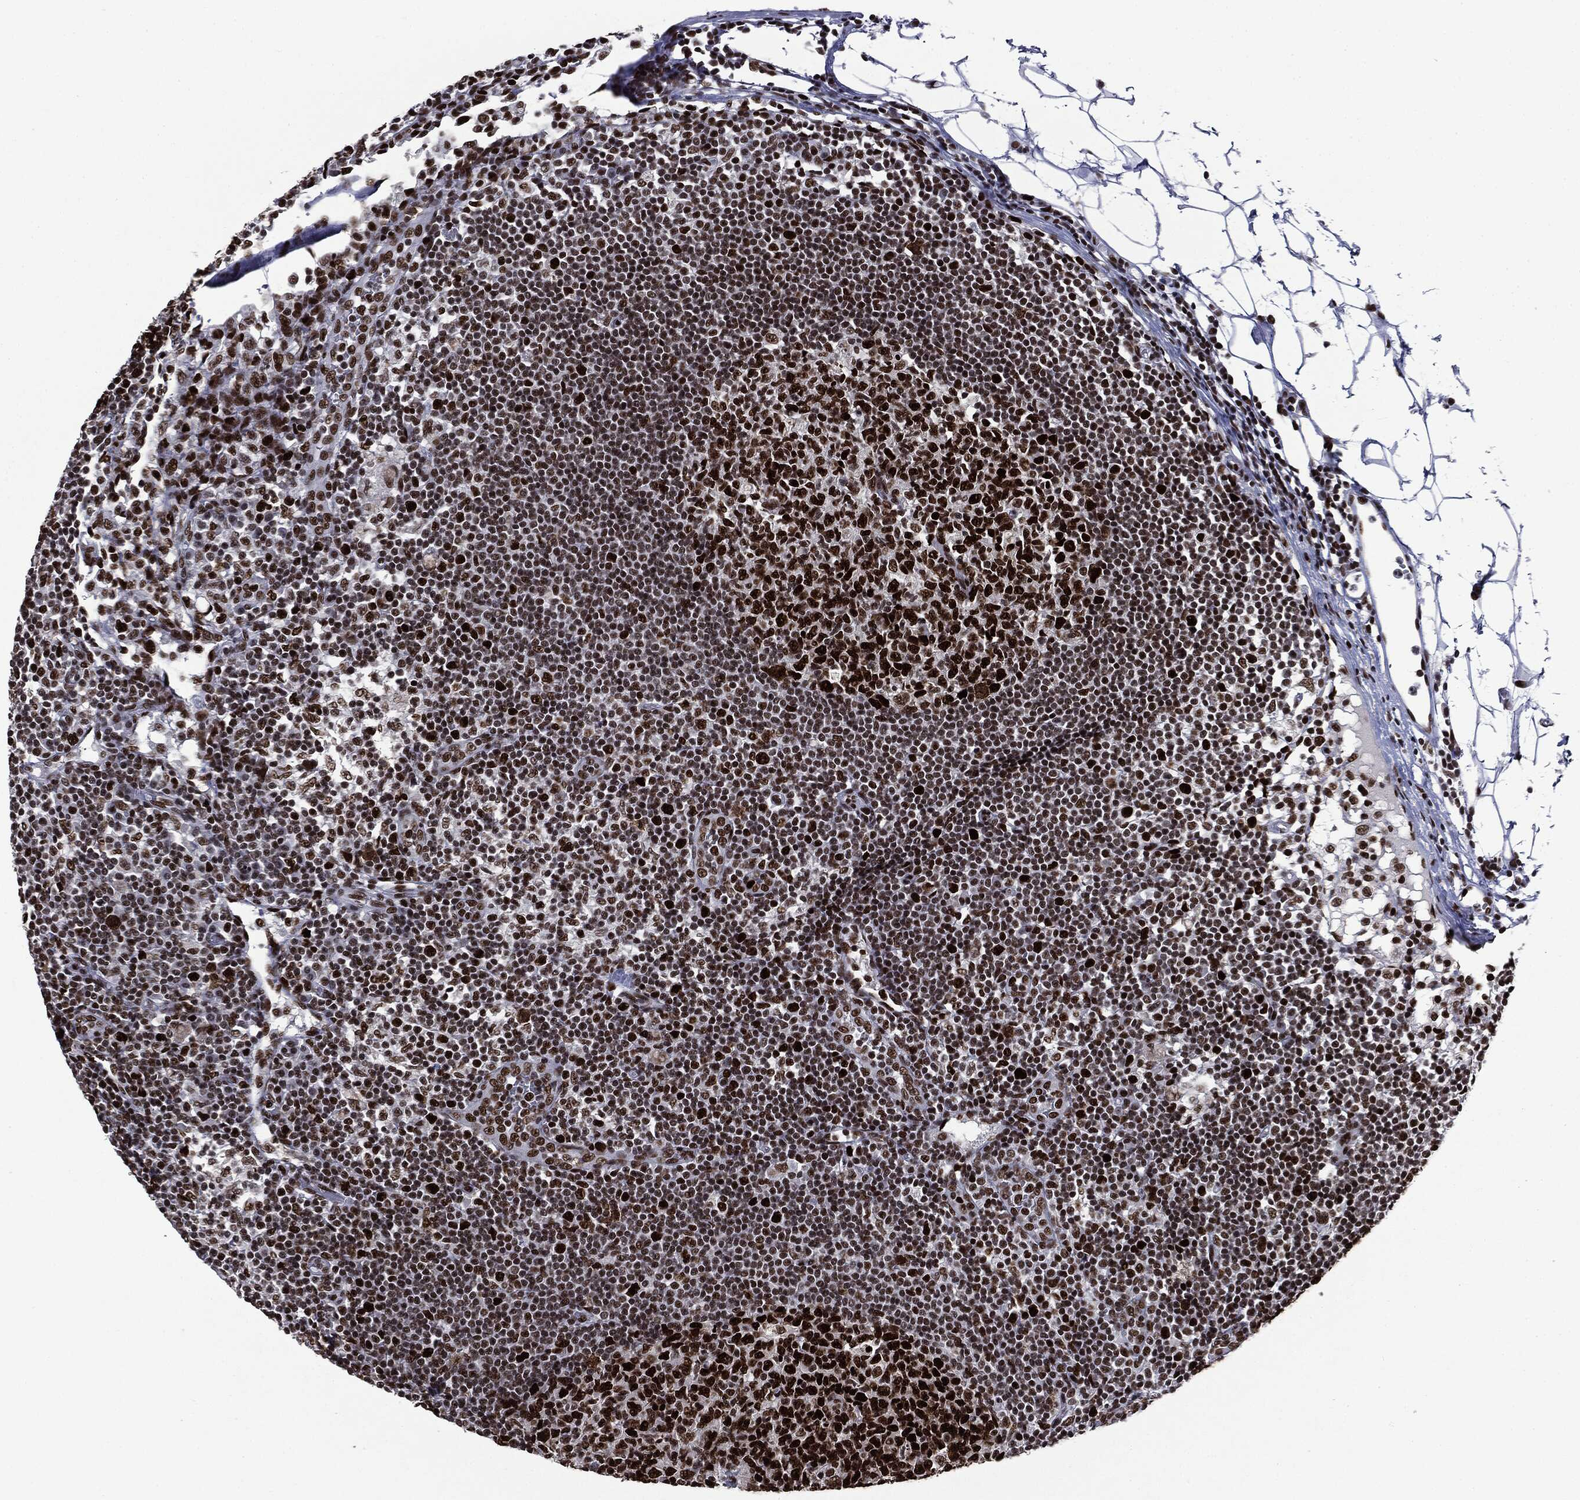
{"staining": {"intensity": "strong", "quantity": ">75%", "location": "nuclear"}, "tissue": "lymph node", "cell_type": "Germinal center cells", "image_type": "normal", "snomed": [{"axis": "morphology", "description": "Normal tissue, NOS"}, {"axis": "topography", "description": "Lymph node"}, {"axis": "topography", "description": "Salivary gland"}], "caption": "The histopathology image demonstrates staining of benign lymph node, revealing strong nuclear protein expression (brown color) within germinal center cells.", "gene": "MSH2", "patient": {"sex": "male", "age": 83}}